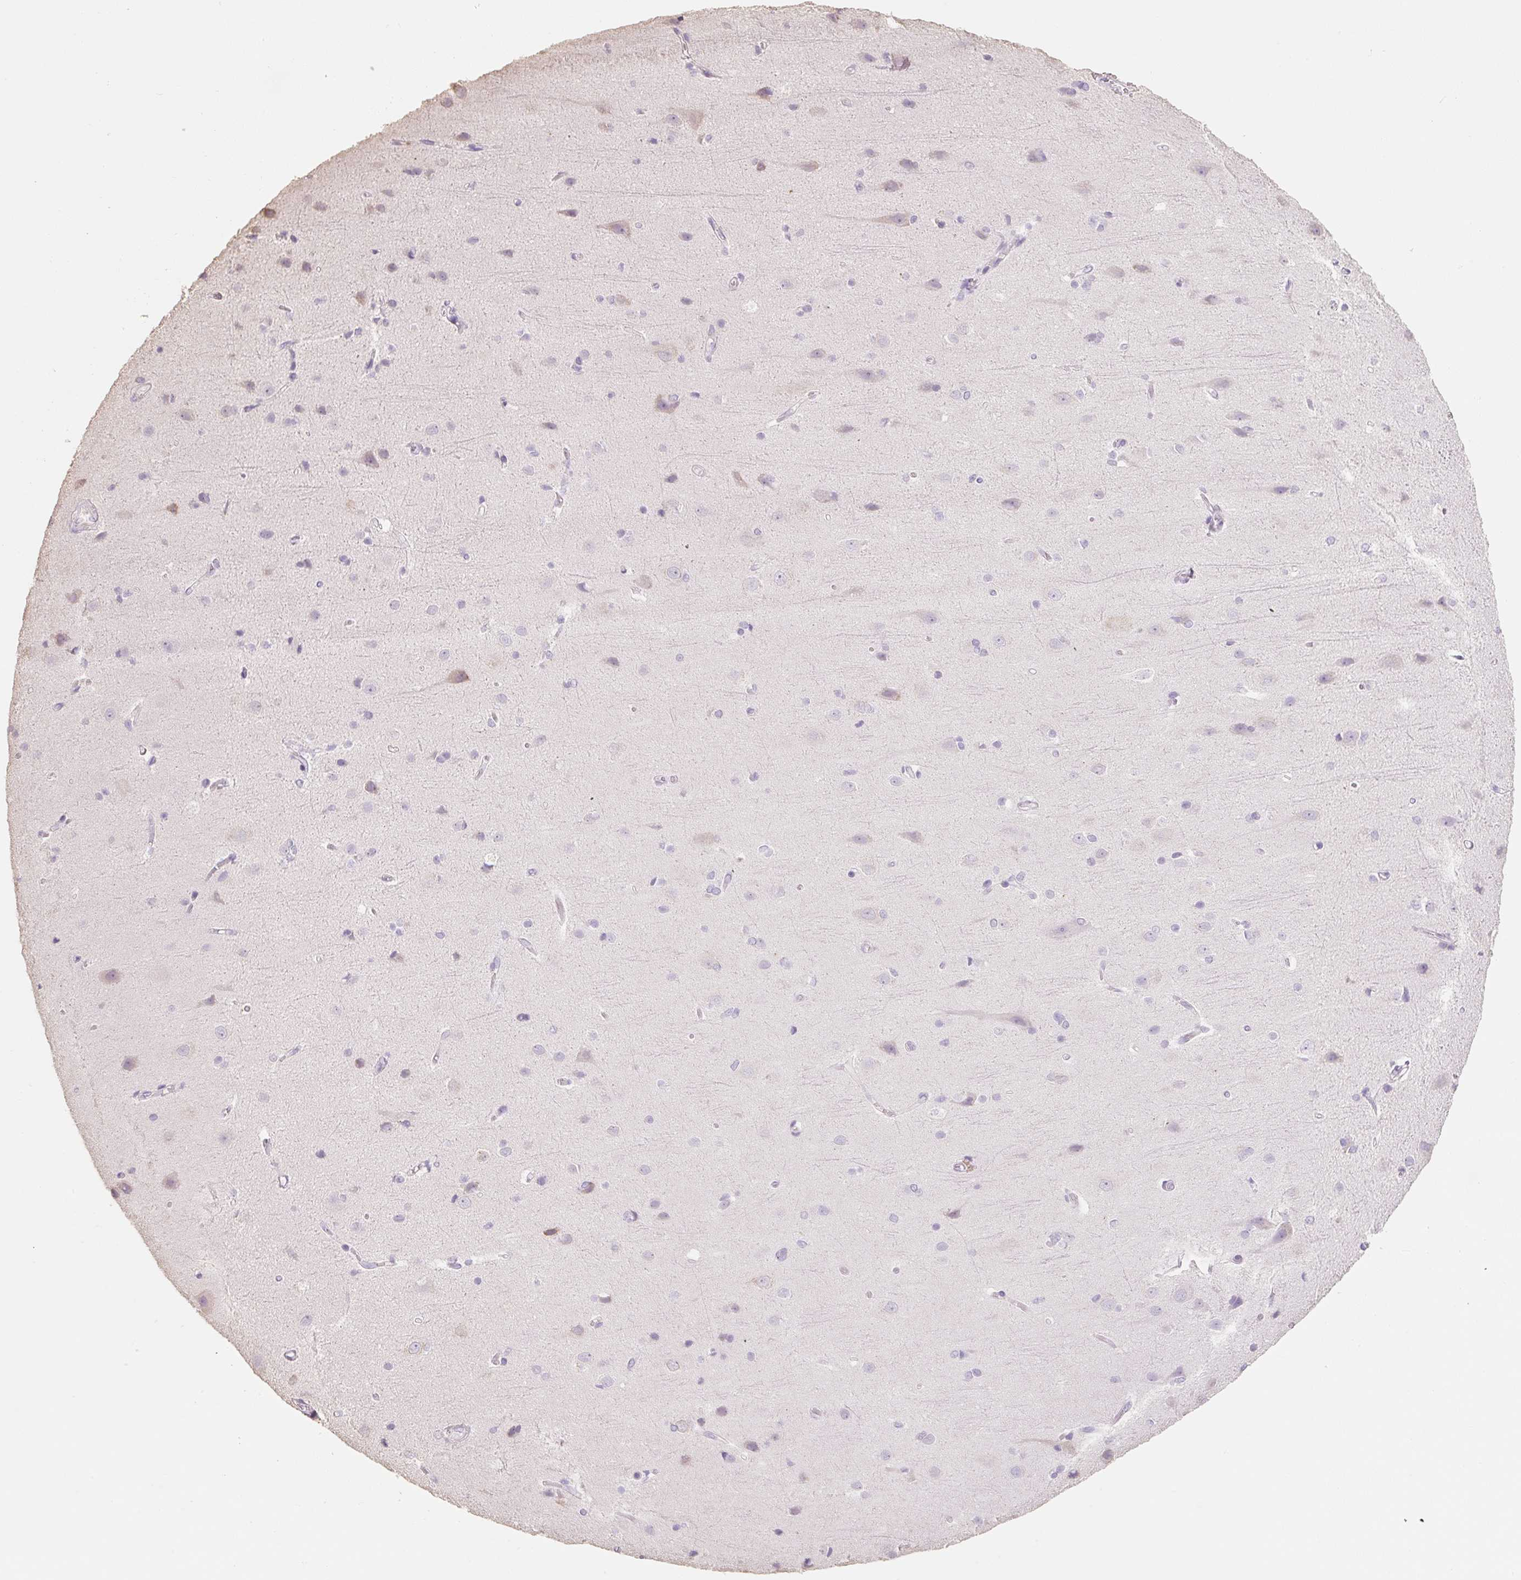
{"staining": {"intensity": "negative", "quantity": "none", "location": "none"}, "tissue": "cerebral cortex", "cell_type": "Endothelial cells", "image_type": "normal", "snomed": [{"axis": "morphology", "description": "Normal tissue, NOS"}, {"axis": "topography", "description": "Cerebral cortex"}], "caption": "A high-resolution histopathology image shows immunohistochemistry staining of benign cerebral cortex, which exhibits no significant positivity in endothelial cells.", "gene": "MBOAT7", "patient": {"sex": "male", "age": 37}}